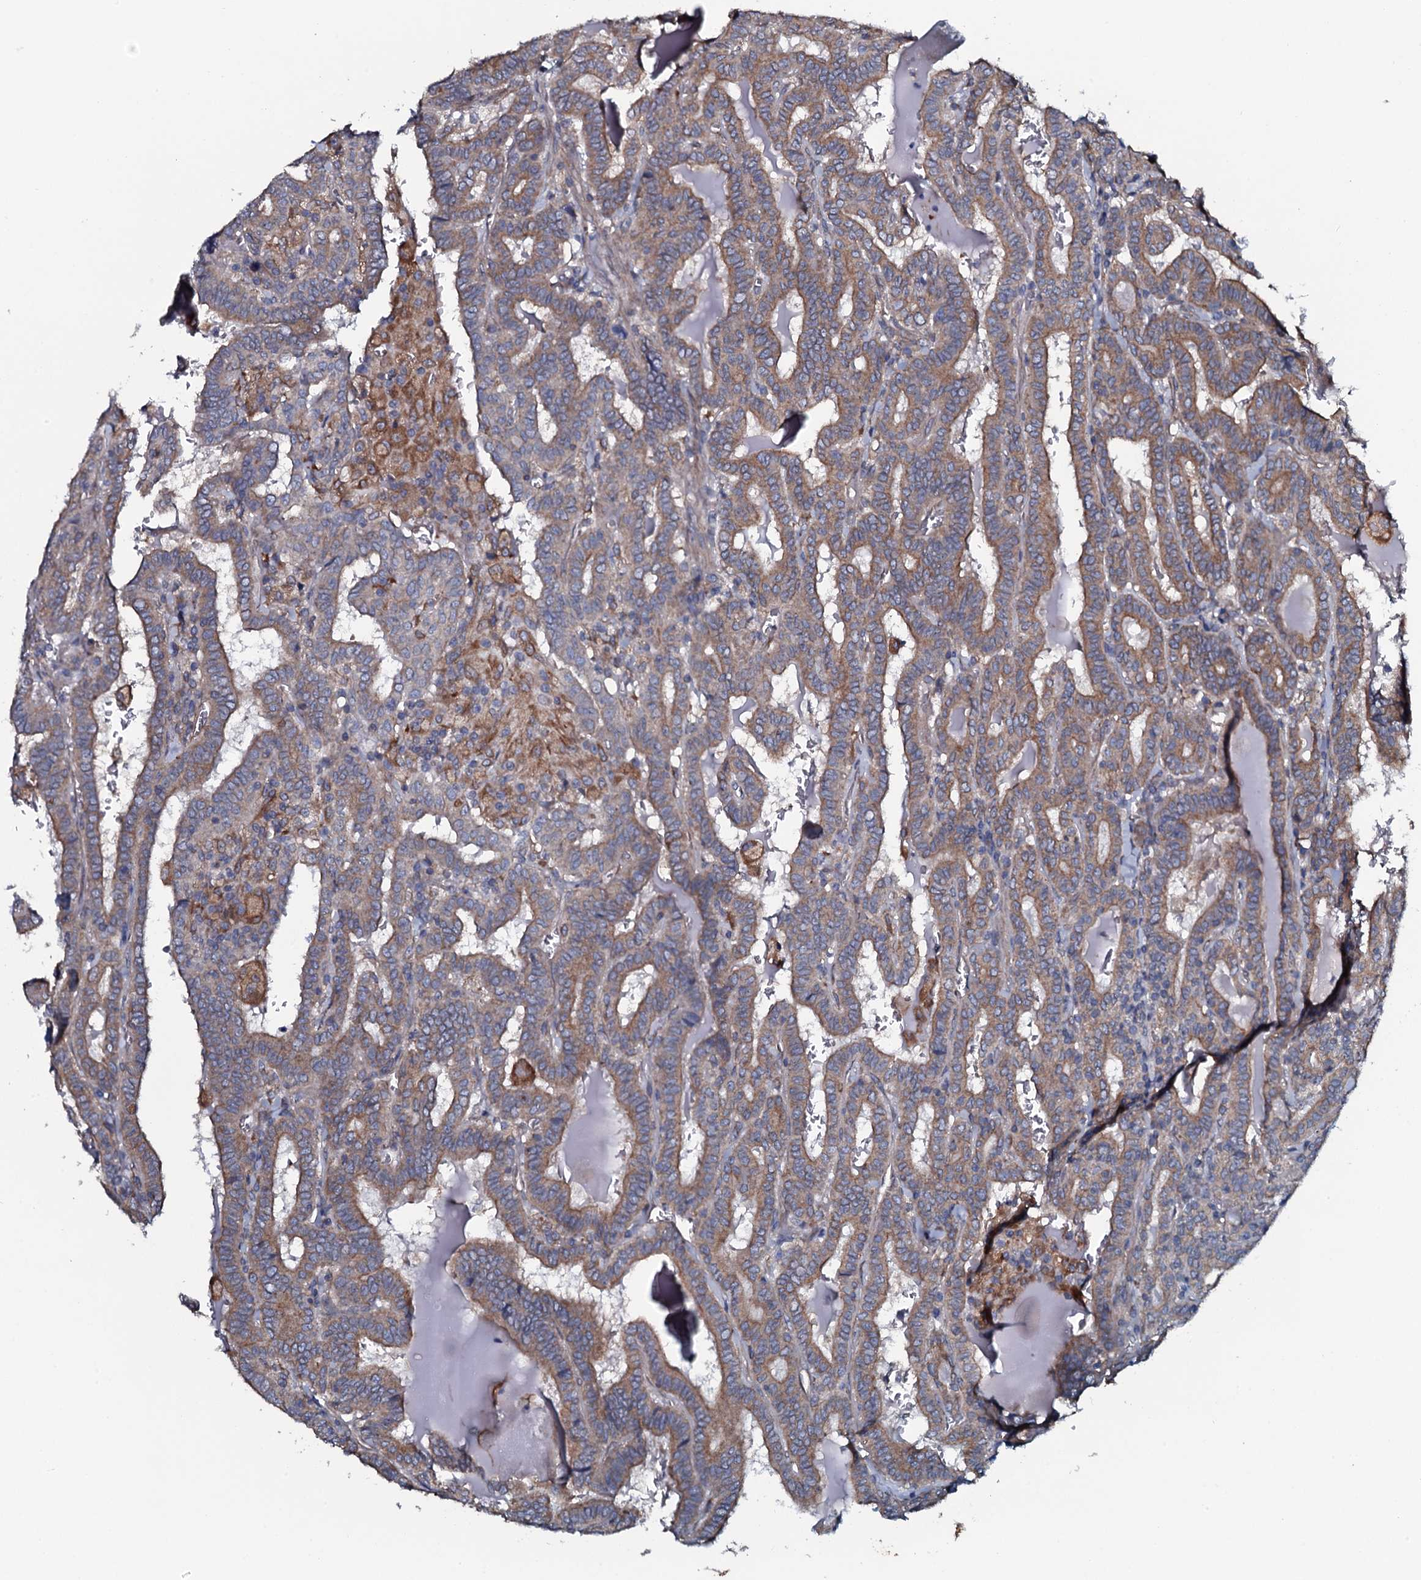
{"staining": {"intensity": "weak", "quantity": ">75%", "location": "cytoplasmic/membranous"}, "tissue": "thyroid cancer", "cell_type": "Tumor cells", "image_type": "cancer", "snomed": [{"axis": "morphology", "description": "Papillary adenocarcinoma, NOS"}, {"axis": "topography", "description": "Thyroid gland"}], "caption": "Protein staining displays weak cytoplasmic/membranous expression in approximately >75% of tumor cells in thyroid papillary adenocarcinoma.", "gene": "TMEM151A", "patient": {"sex": "female", "age": 72}}